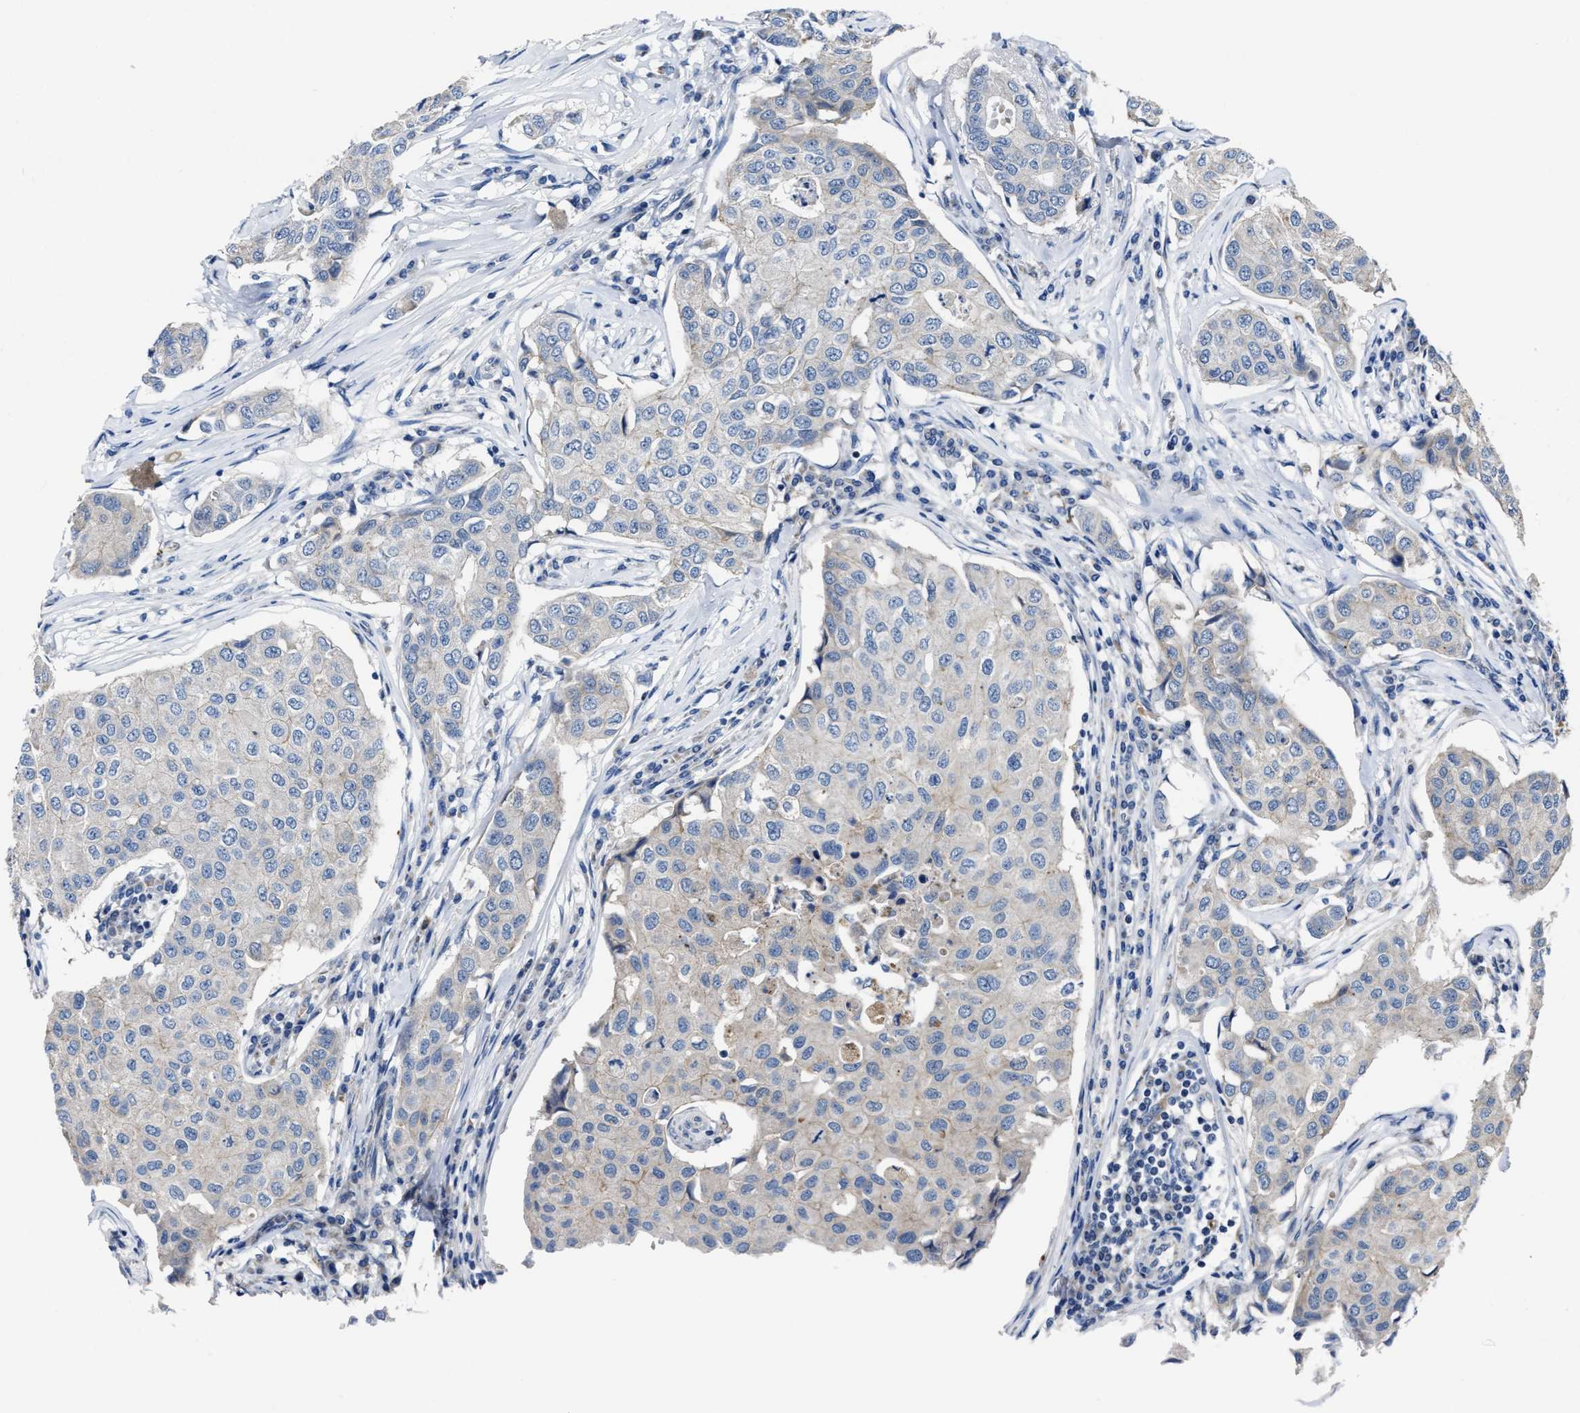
{"staining": {"intensity": "negative", "quantity": "none", "location": "none"}, "tissue": "breast cancer", "cell_type": "Tumor cells", "image_type": "cancer", "snomed": [{"axis": "morphology", "description": "Duct carcinoma"}, {"axis": "topography", "description": "Breast"}], "caption": "High power microscopy histopathology image of an immunohistochemistry (IHC) micrograph of breast cancer (intraductal carcinoma), revealing no significant expression in tumor cells.", "gene": "GHITM", "patient": {"sex": "female", "age": 80}}